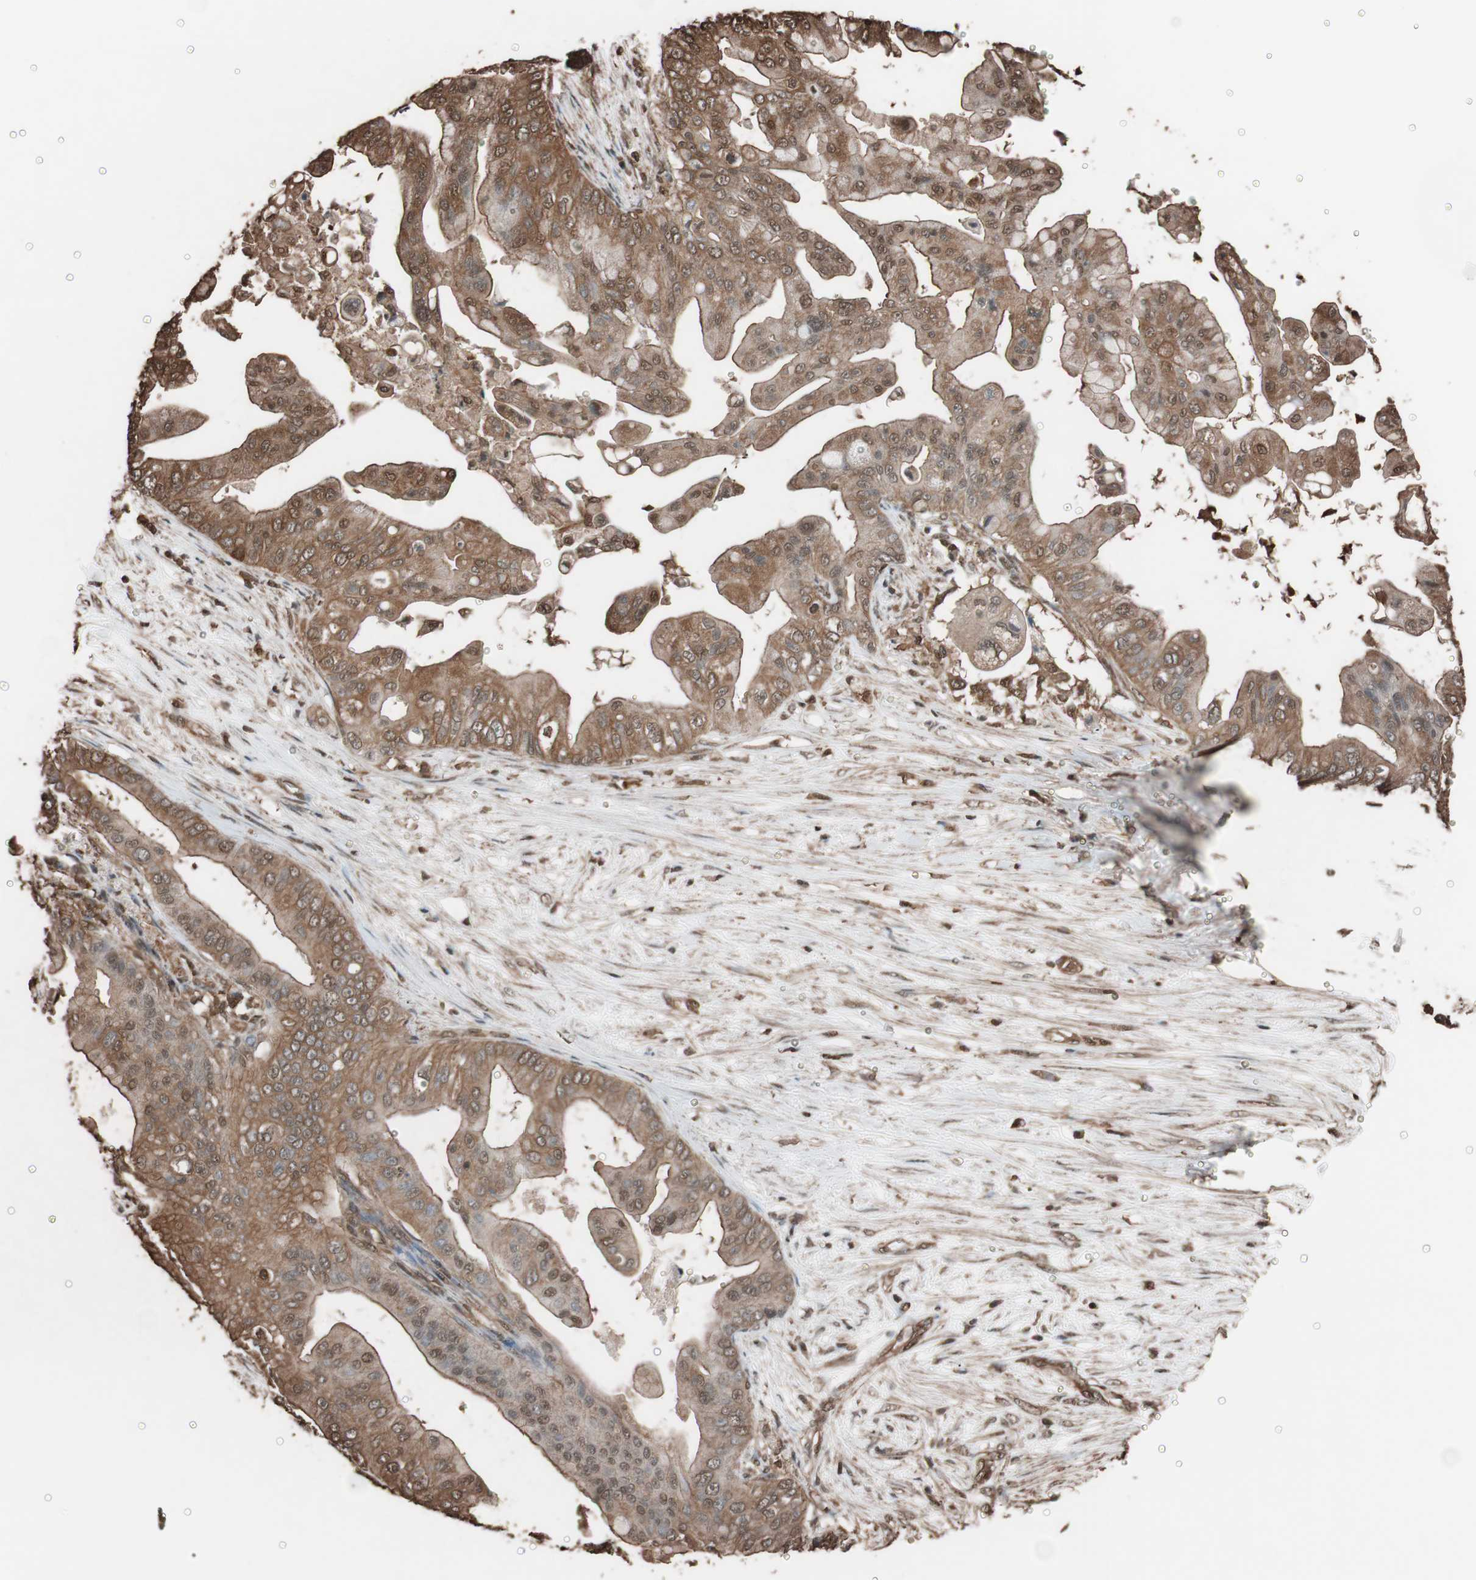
{"staining": {"intensity": "strong", "quantity": ">75%", "location": "cytoplasmic/membranous"}, "tissue": "pancreatic cancer", "cell_type": "Tumor cells", "image_type": "cancer", "snomed": [{"axis": "morphology", "description": "Adenocarcinoma, NOS"}, {"axis": "topography", "description": "Pancreas"}], "caption": "A brown stain highlights strong cytoplasmic/membranous expression of a protein in human pancreatic adenocarcinoma tumor cells.", "gene": "CALM2", "patient": {"sex": "female", "age": 75}}